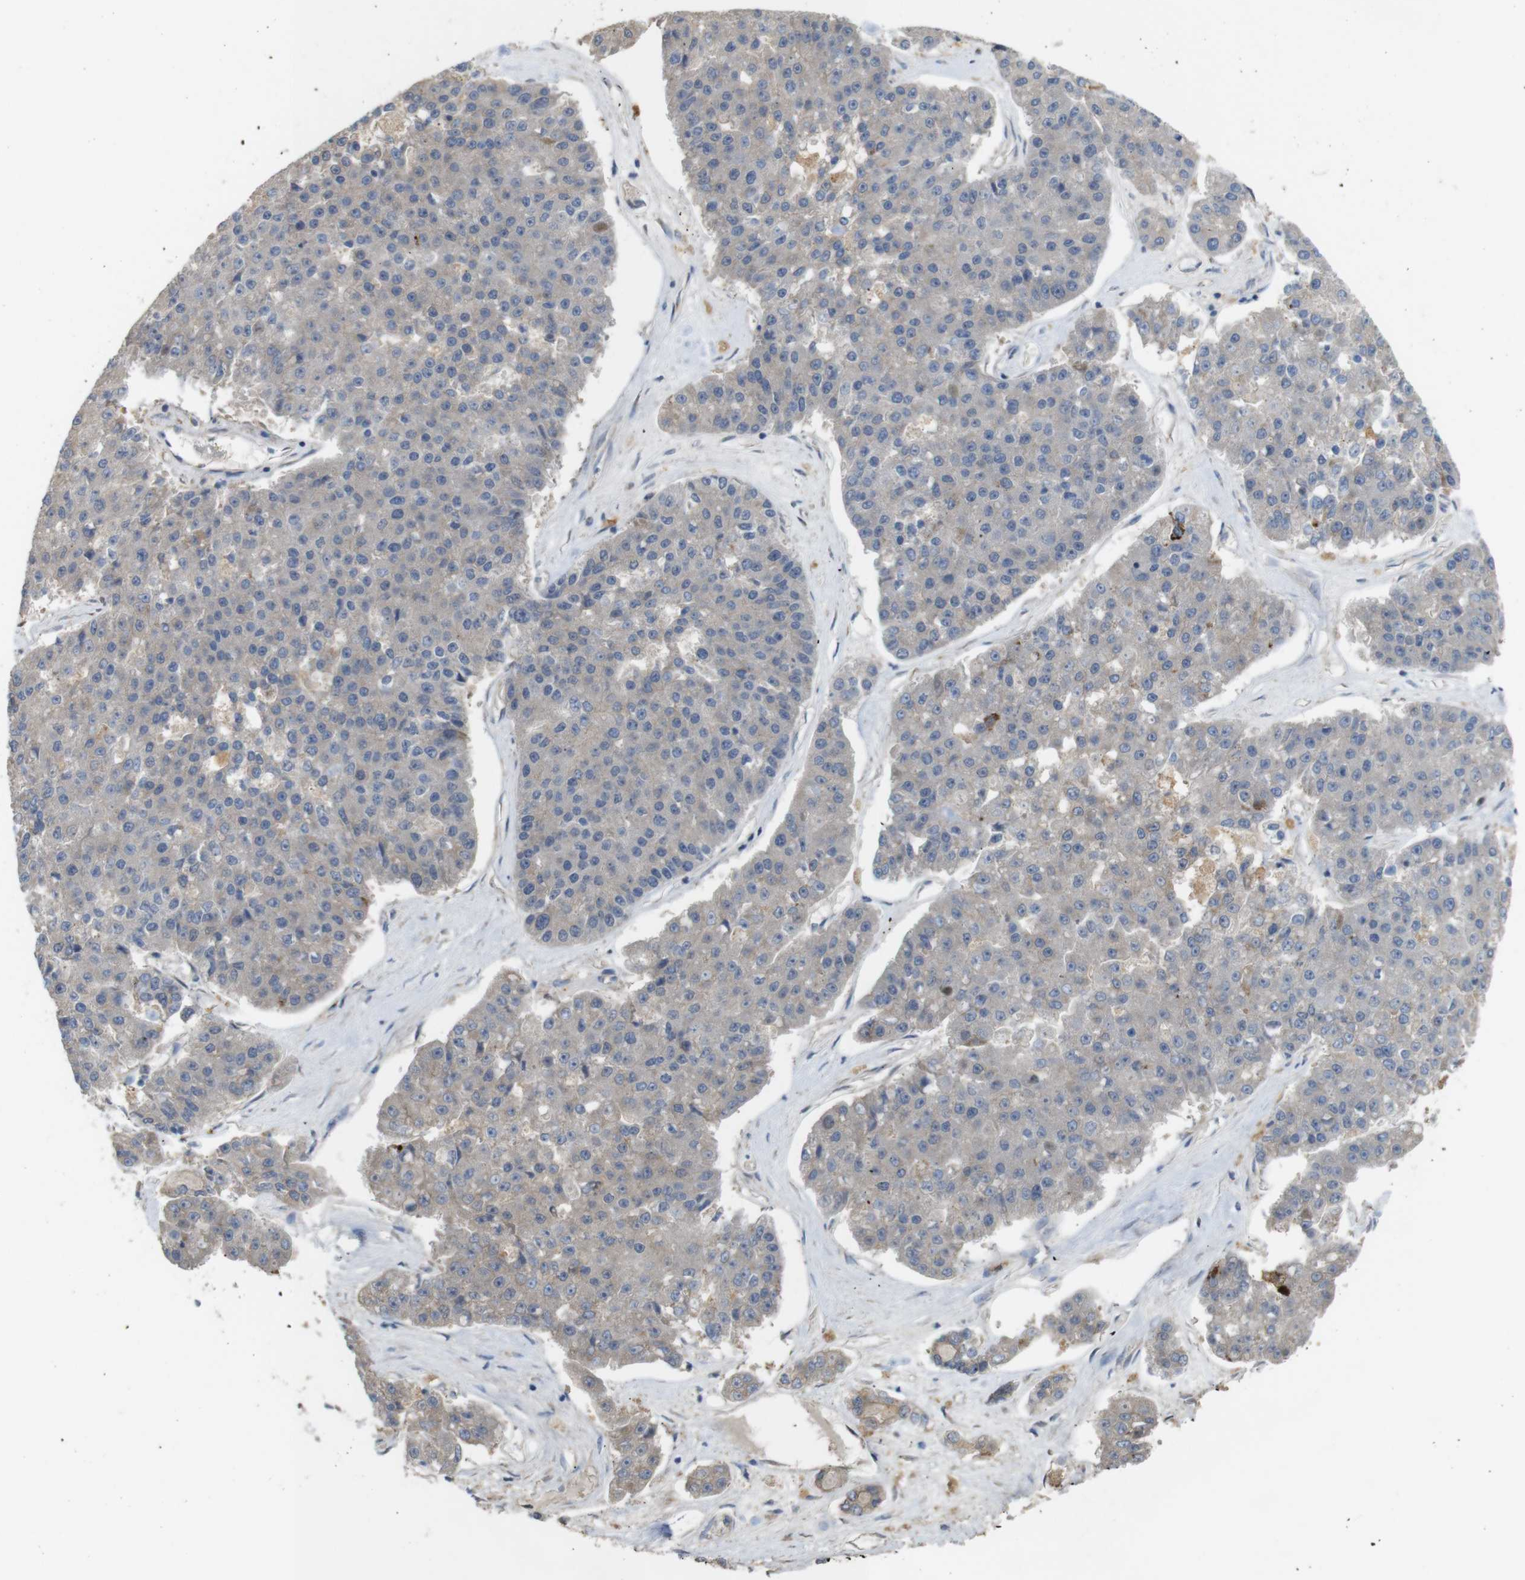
{"staining": {"intensity": "negative", "quantity": "none", "location": "none"}, "tissue": "pancreatic cancer", "cell_type": "Tumor cells", "image_type": "cancer", "snomed": [{"axis": "morphology", "description": "Adenocarcinoma, NOS"}, {"axis": "topography", "description": "Pancreas"}], "caption": "A micrograph of pancreatic cancer stained for a protein reveals no brown staining in tumor cells.", "gene": "CDC34", "patient": {"sex": "male", "age": 50}}